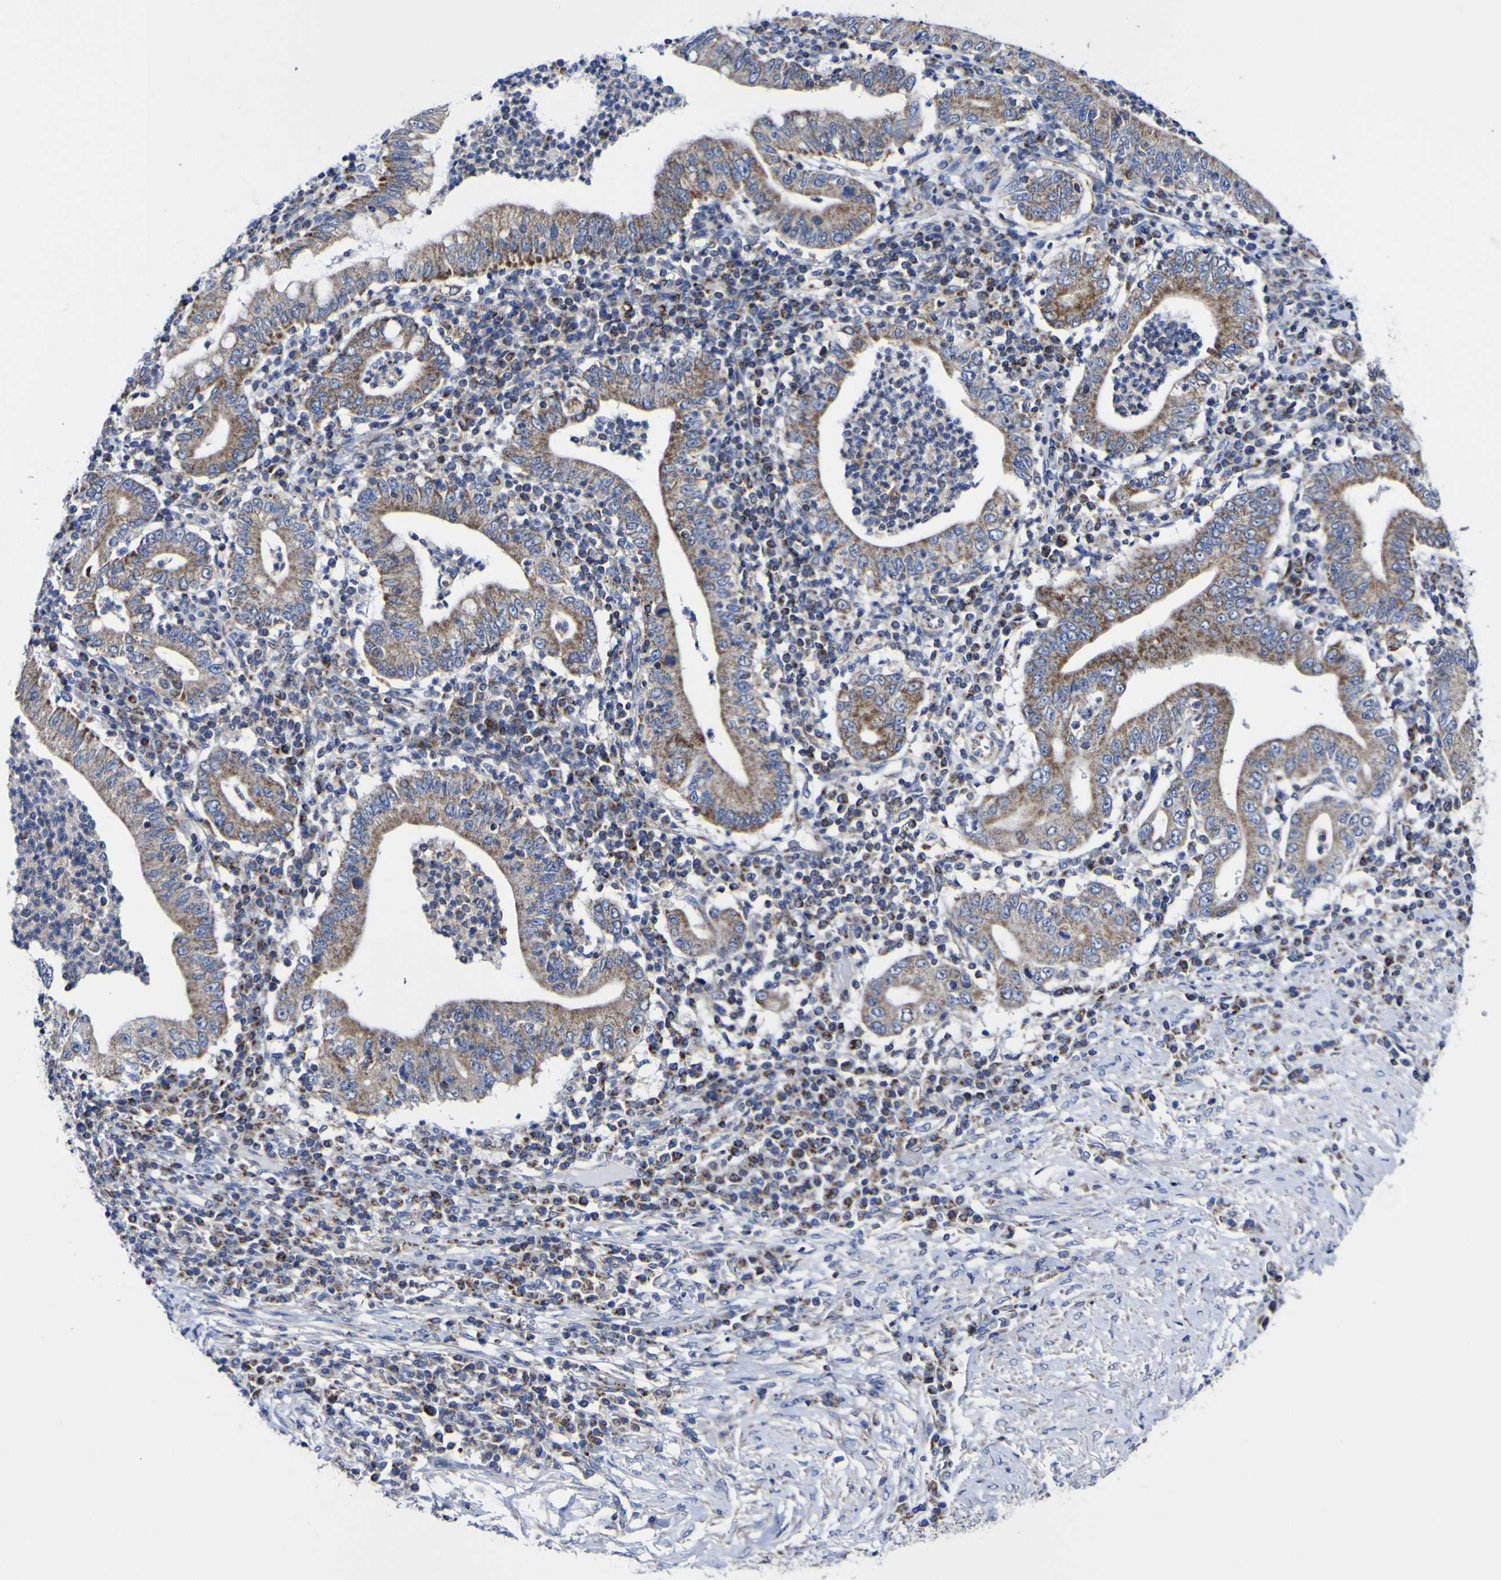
{"staining": {"intensity": "moderate", "quantity": ">75%", "location": "cytoplasmic/membranous"}, "tissue": "stomach cancer", "cell_type": "Tumor cells", "image_type": "cancer", "snomed": [{"axis": "morphology", "description": "Normal tissue, NOS"}, {"axis": "morphology", "description": "Adenocarcinoma, NOS"}, {"axis": "topography", "description": "Esophagus"}, {"axis": "topography", "description": "Stomach, upper"}, {"axis": "topography", "description": "Peripheral nerve tissue"}], "caption": "Protein expression analysis of stomach cancer demonstrates moderate cytoplasmic/membranous staining in approximately >75% of tumor cells.", "gene": "CCDC90B", "patient": {"sex": "male", "age": 62}}